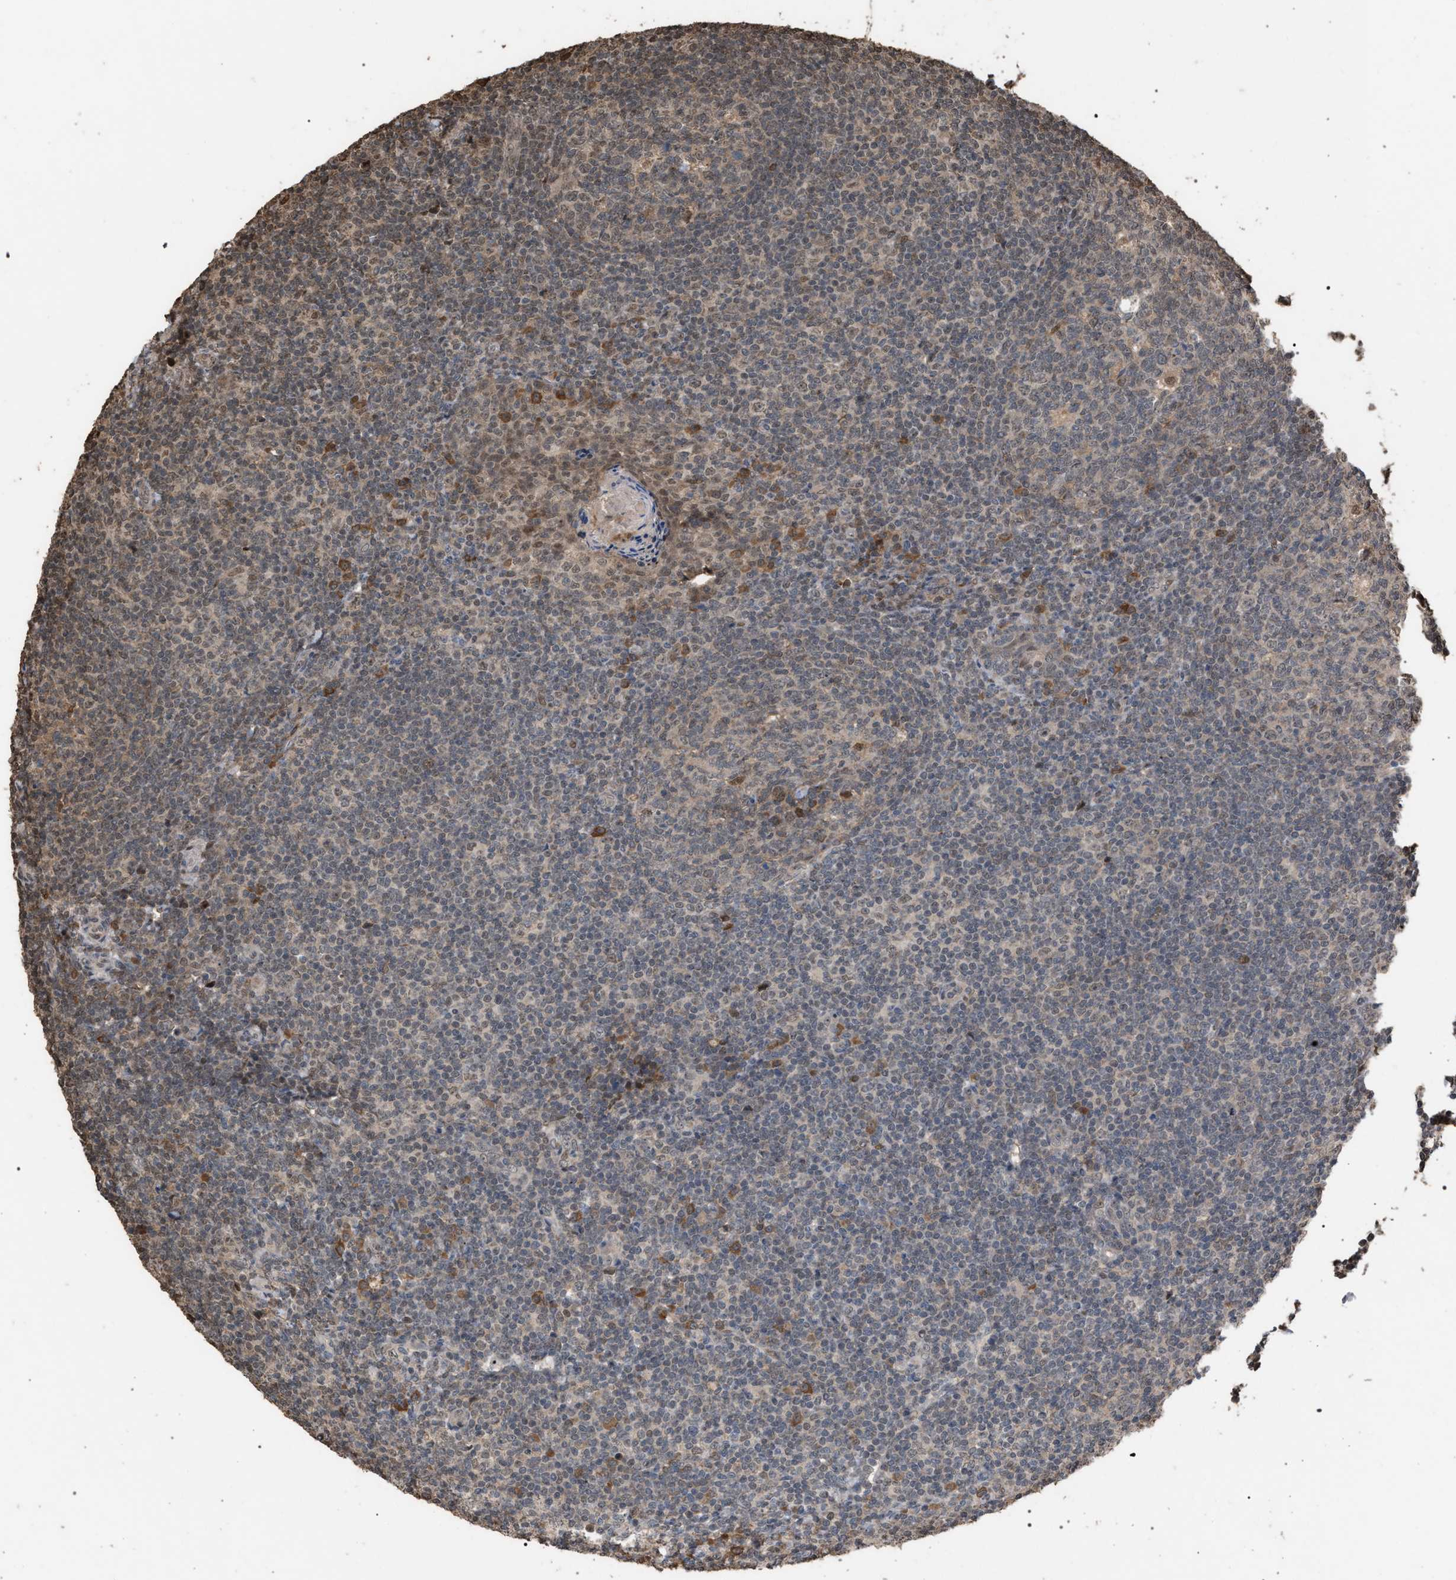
{"staining": {"intensity": "weak", "quantity": "25%-75%", "location": "cytoplasmic/membranous,nuclear"}, "tissue": "tonsil", "cell_type": "Germinal center cells", "image_type": "normal", "snomed": [{"axis": "morphology", "description": "Normal tissue, NOS"}, {"axis": "topography", "description": "Tonsil"}], "caption": "Protein staining of unremarkable tonsil demonstrates weak cytoplasmic/membranous,nuclear staining in about 25%-75% of germinal center cells. Nuclei are stained in blue.", "gene": "NAA35", "patient": {"sex": "male", "age": 37}}